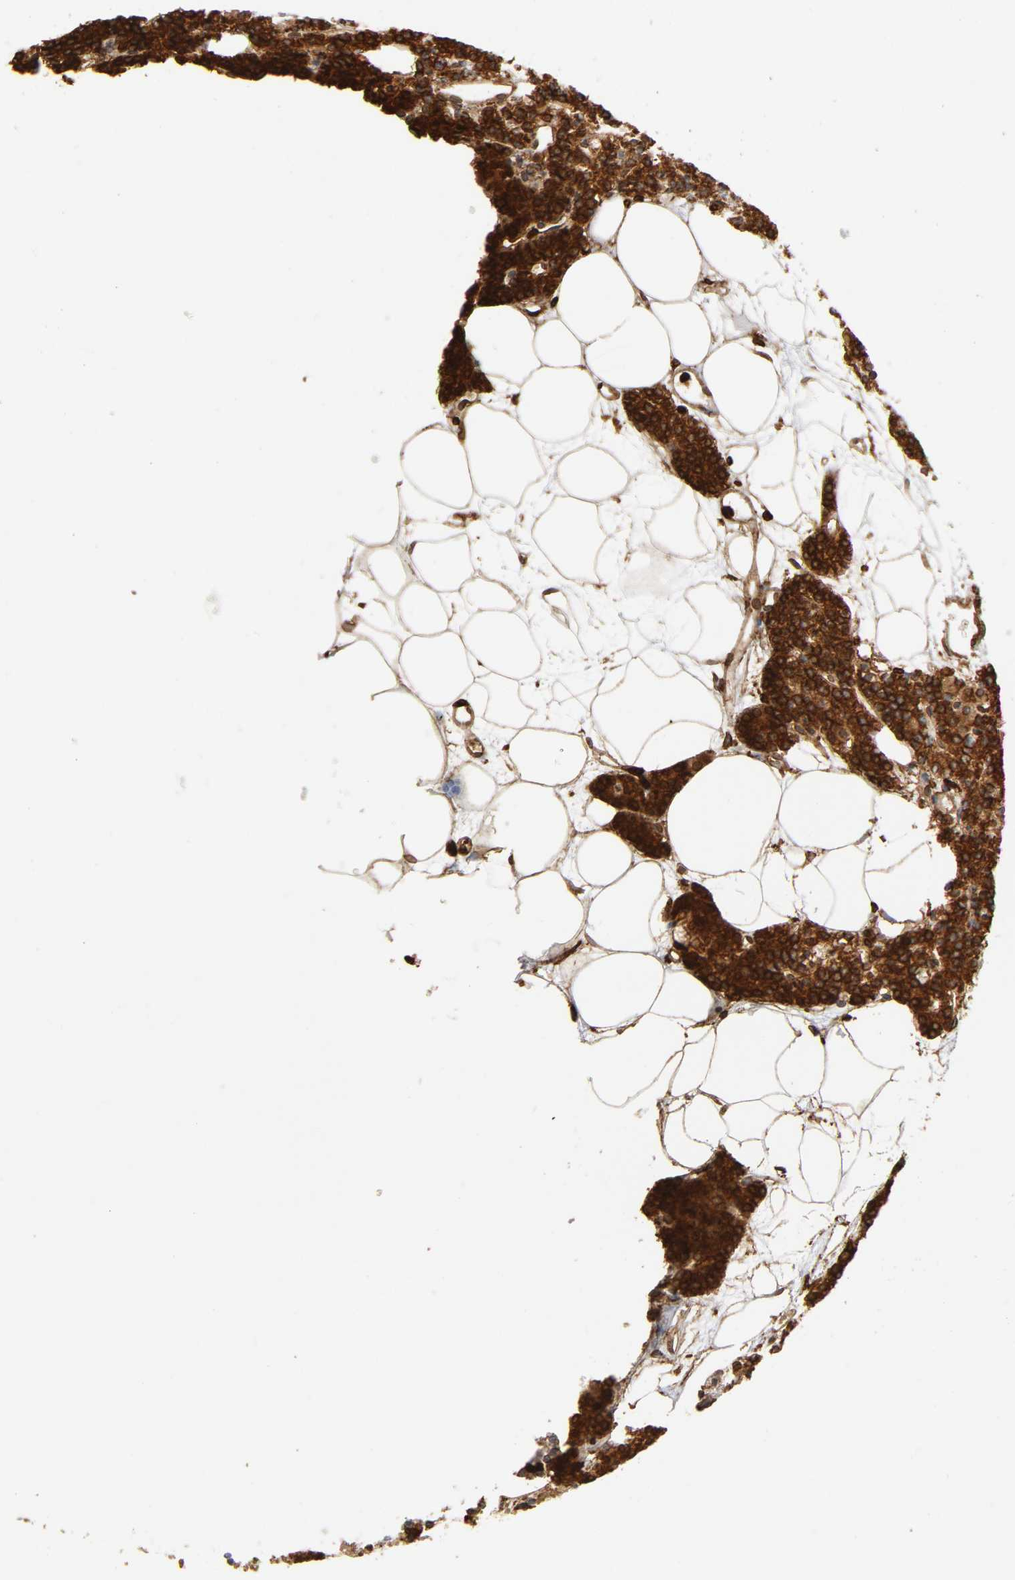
{"staining": {"intensity": "strong", "quantity": ">75%", "location": "cytoplasmic/membranous,nuclear"}, "tissue": "parathyroid gland", "cell_type": "Glandular cells", "image_type": "normal", "snomed": [{"axis": "morphology", "description": "Normal tissue, NOS"}, {"axis": "topography", "description": "Parathyroid gland"}], "caption": "Glandular cells demonstrate strong cytoplasmic/membranous,nuclear expression in approximately >75% of cells in unremarkable parathyroid gland.", "gene": "ANXA11", "patient": {"sex": "male", "age": 24}}